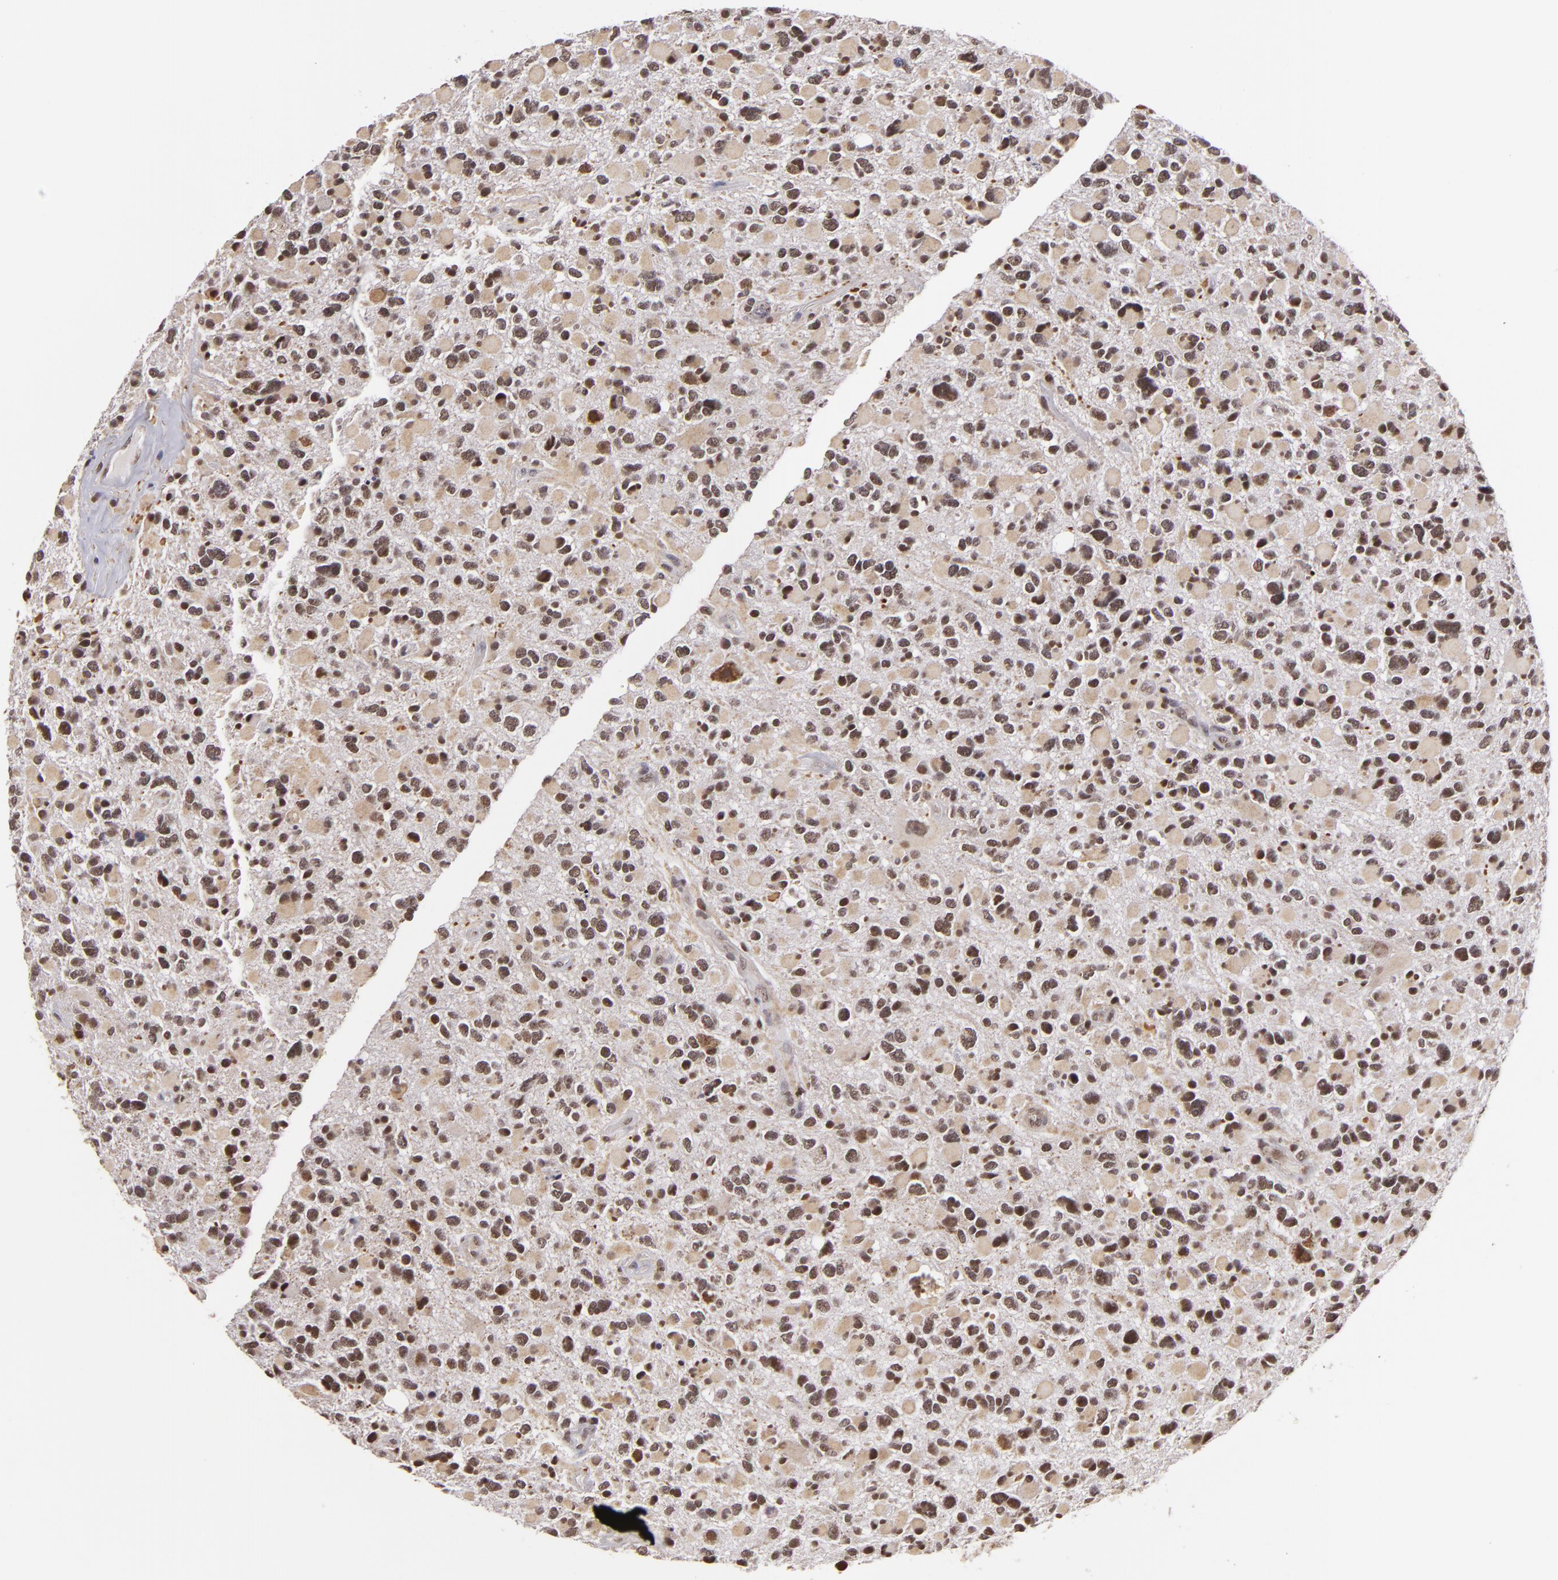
{"staining": {"intensity": "moderate", "quantity": ">75%", "location": "nuclear"}, "tissue": "glioma", "cell_type": "Tumor cells", "image_type": "cancer", "snomed": [{"axis": "morphology", "description": "Glioma, malignant, High grade"}, {"axis": "topography", "description": "Brain"}], "caption": "Glioma was stained to show a protein in brown. There is medium levels of moderate nuclear expression in about >75% of tumor cells. (IHC, brightfield microscopy, high magnification).", "gene": "MXD1", "patient": {"sex": "female", "age": 37}}